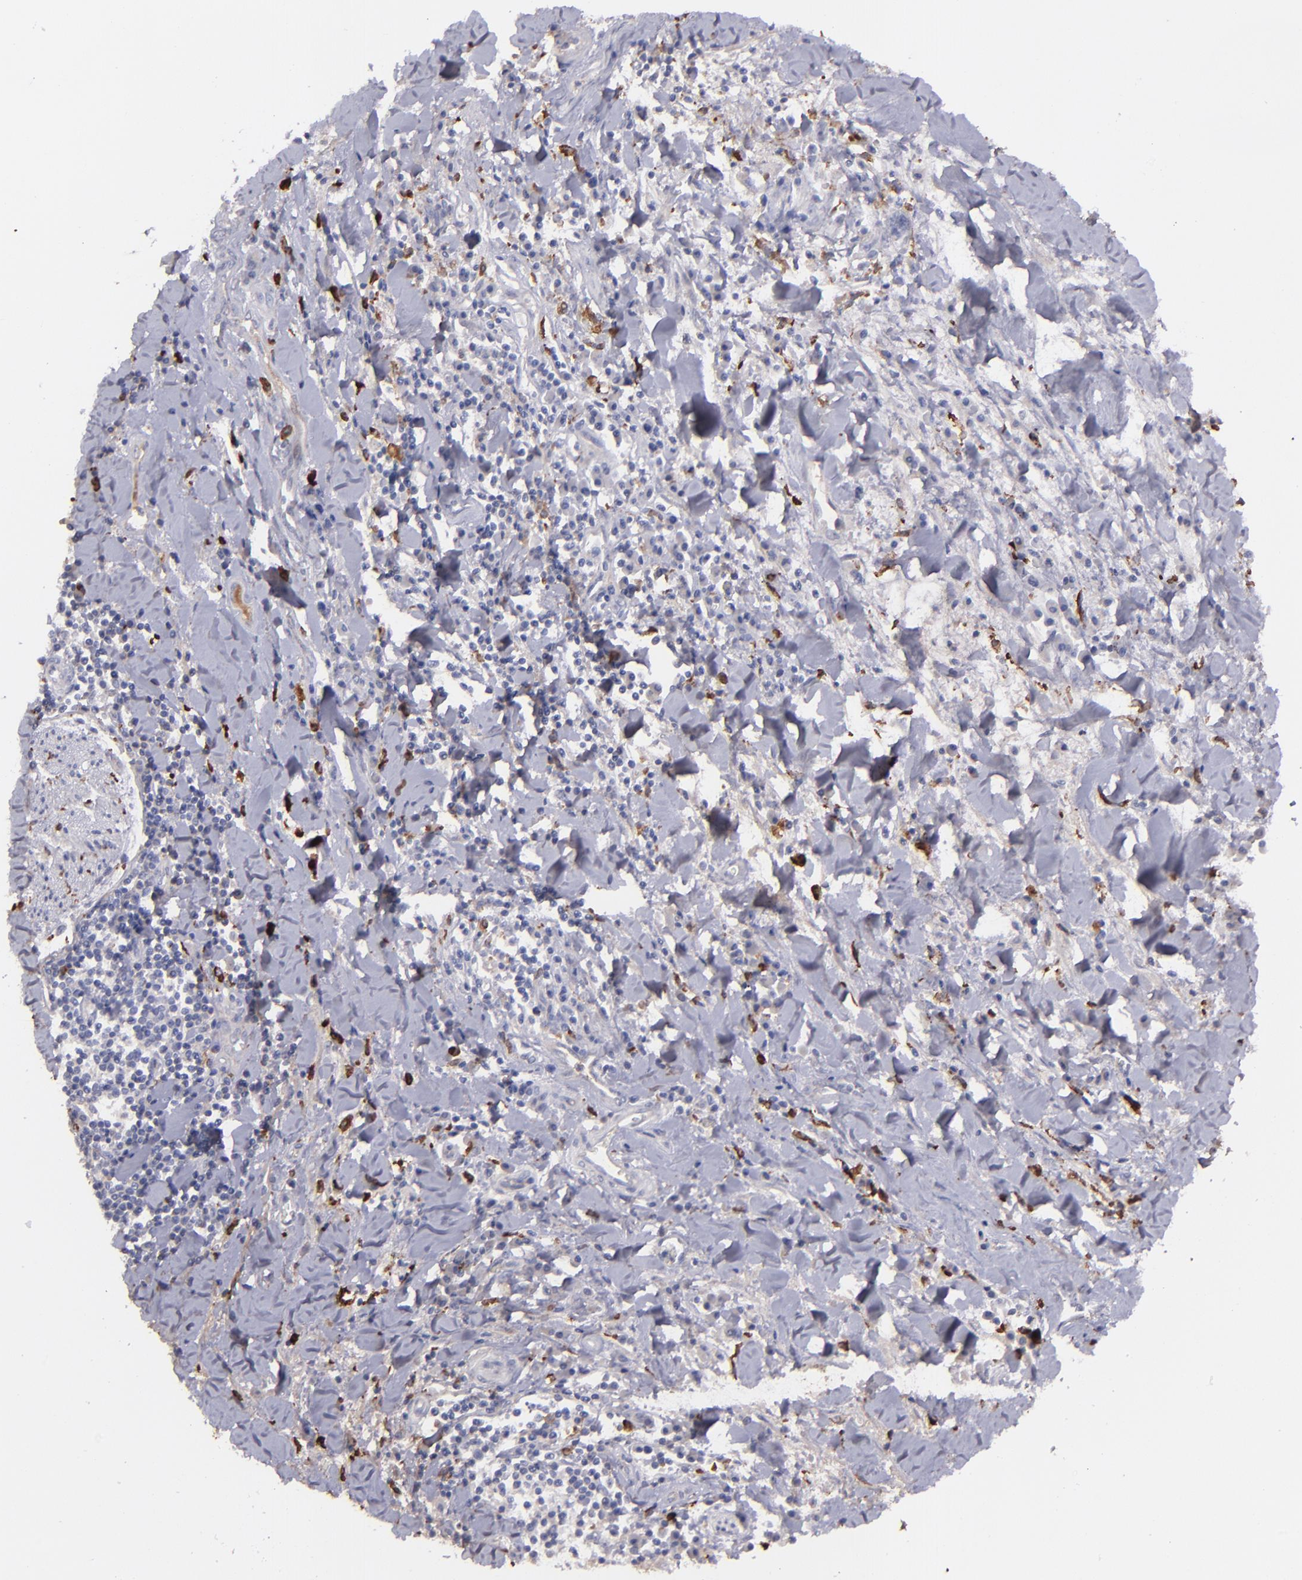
{"staining": {"intensity": "weak", "quantity": "<25%", "location": "cytoplasmic/membranous"}, "tissue": "liver cancer", "cell_type": "Tumor cells", "image_type": "cancer", "snomed": [{"axis": "morphology", "description": "Cholangiocarcinoma"}, {"axis": "topography", "description": "Liver"}], "caption": "This is an immunohistochemistry (IHC) photomicrograph of liver cancer. There is no expression in tumor cells.", "gene": "C1QA", "patient": {"sex": "male", "age": 57}}